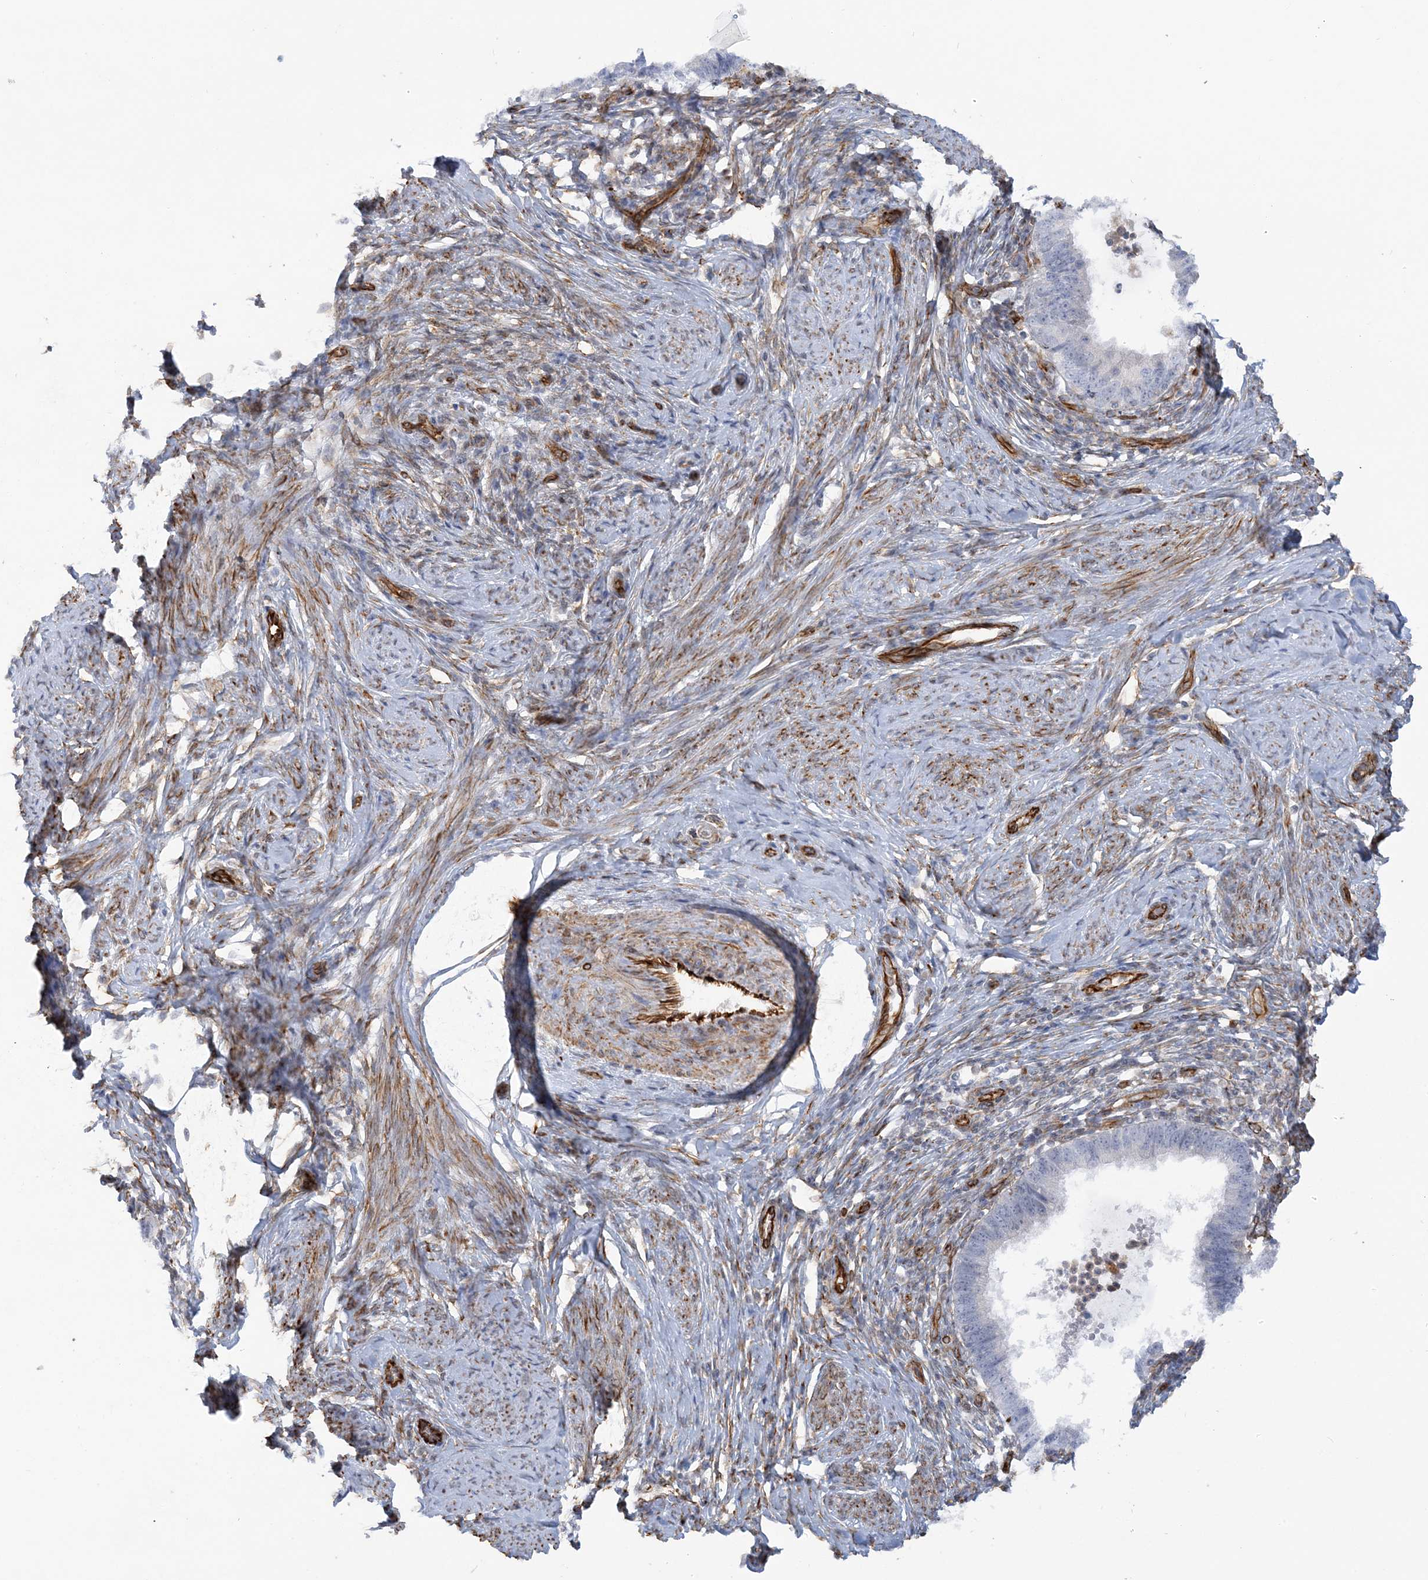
{"staining": {"intensity": "negative", "quantity": "none", "location": "none"}, "tissue": "cervical cancer", "cell_type": "Tumor cells", "image_type": "cancer", "snomed": [{"axis": "morphology", "description": "Adenocarcinoma, NOS"}, {"axis": "topography", "description": "Cervix"}], "caption": "There is no significant staining in tumor cells of cervical cancer.", "gene": "SCLT1", "patient": {"sex": "female", "age": 36}}